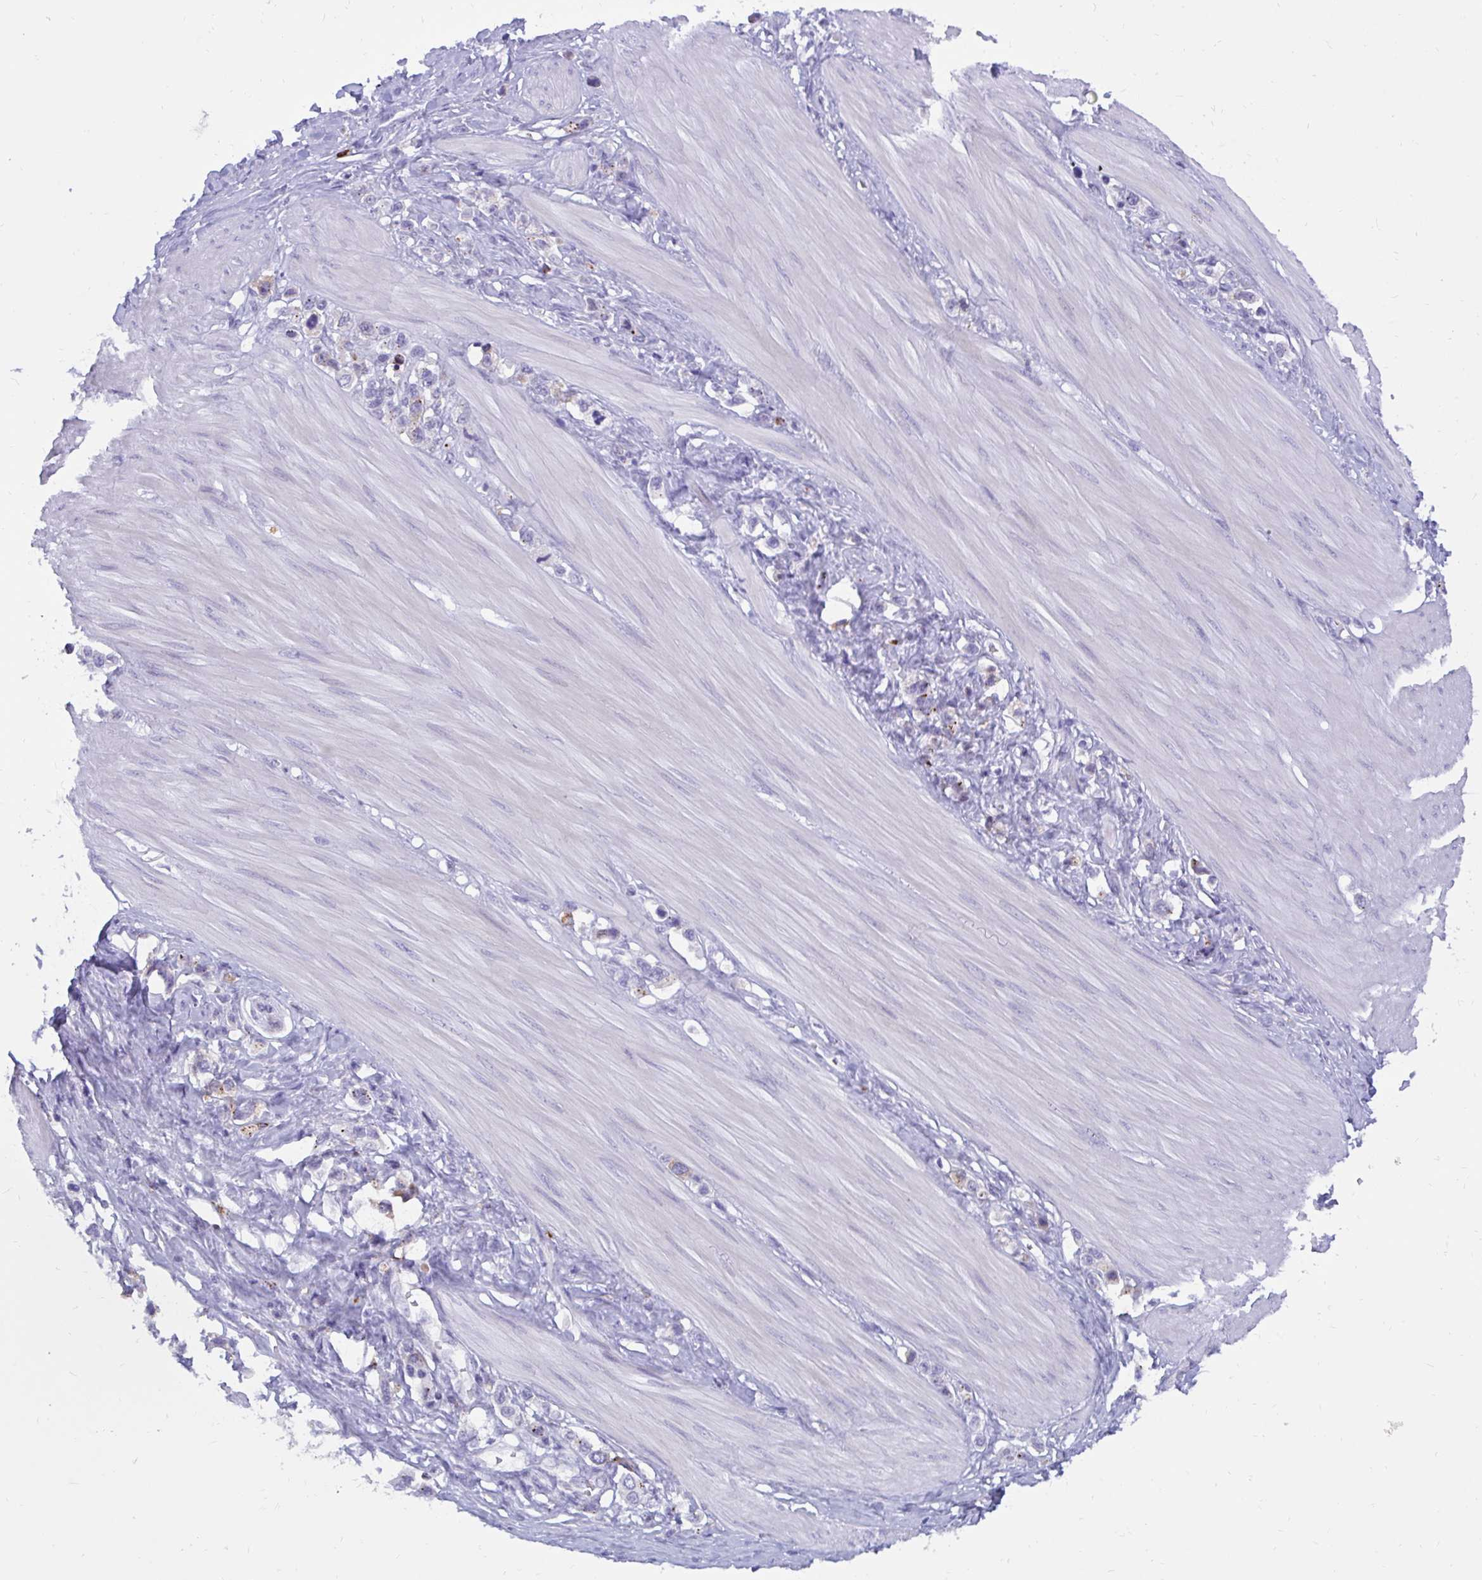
{"staining": {"intensity": "negative", "quantity": "none", "location": "none"}, "tissue": "stomach cancer", "cell_type": "Tumor cells", "image_type": "cancer", "snomed": [{"axis": "morphology", "description": "Adenocarcinoma, NOS"}, {"axis": "topography", "description": "Stomach"}], "caption": "A micrograph of human stomach cancer is negative for staining in tumor cells.", "gene": "FAM219B", "patient": {"sex": "female", "age": 65}}